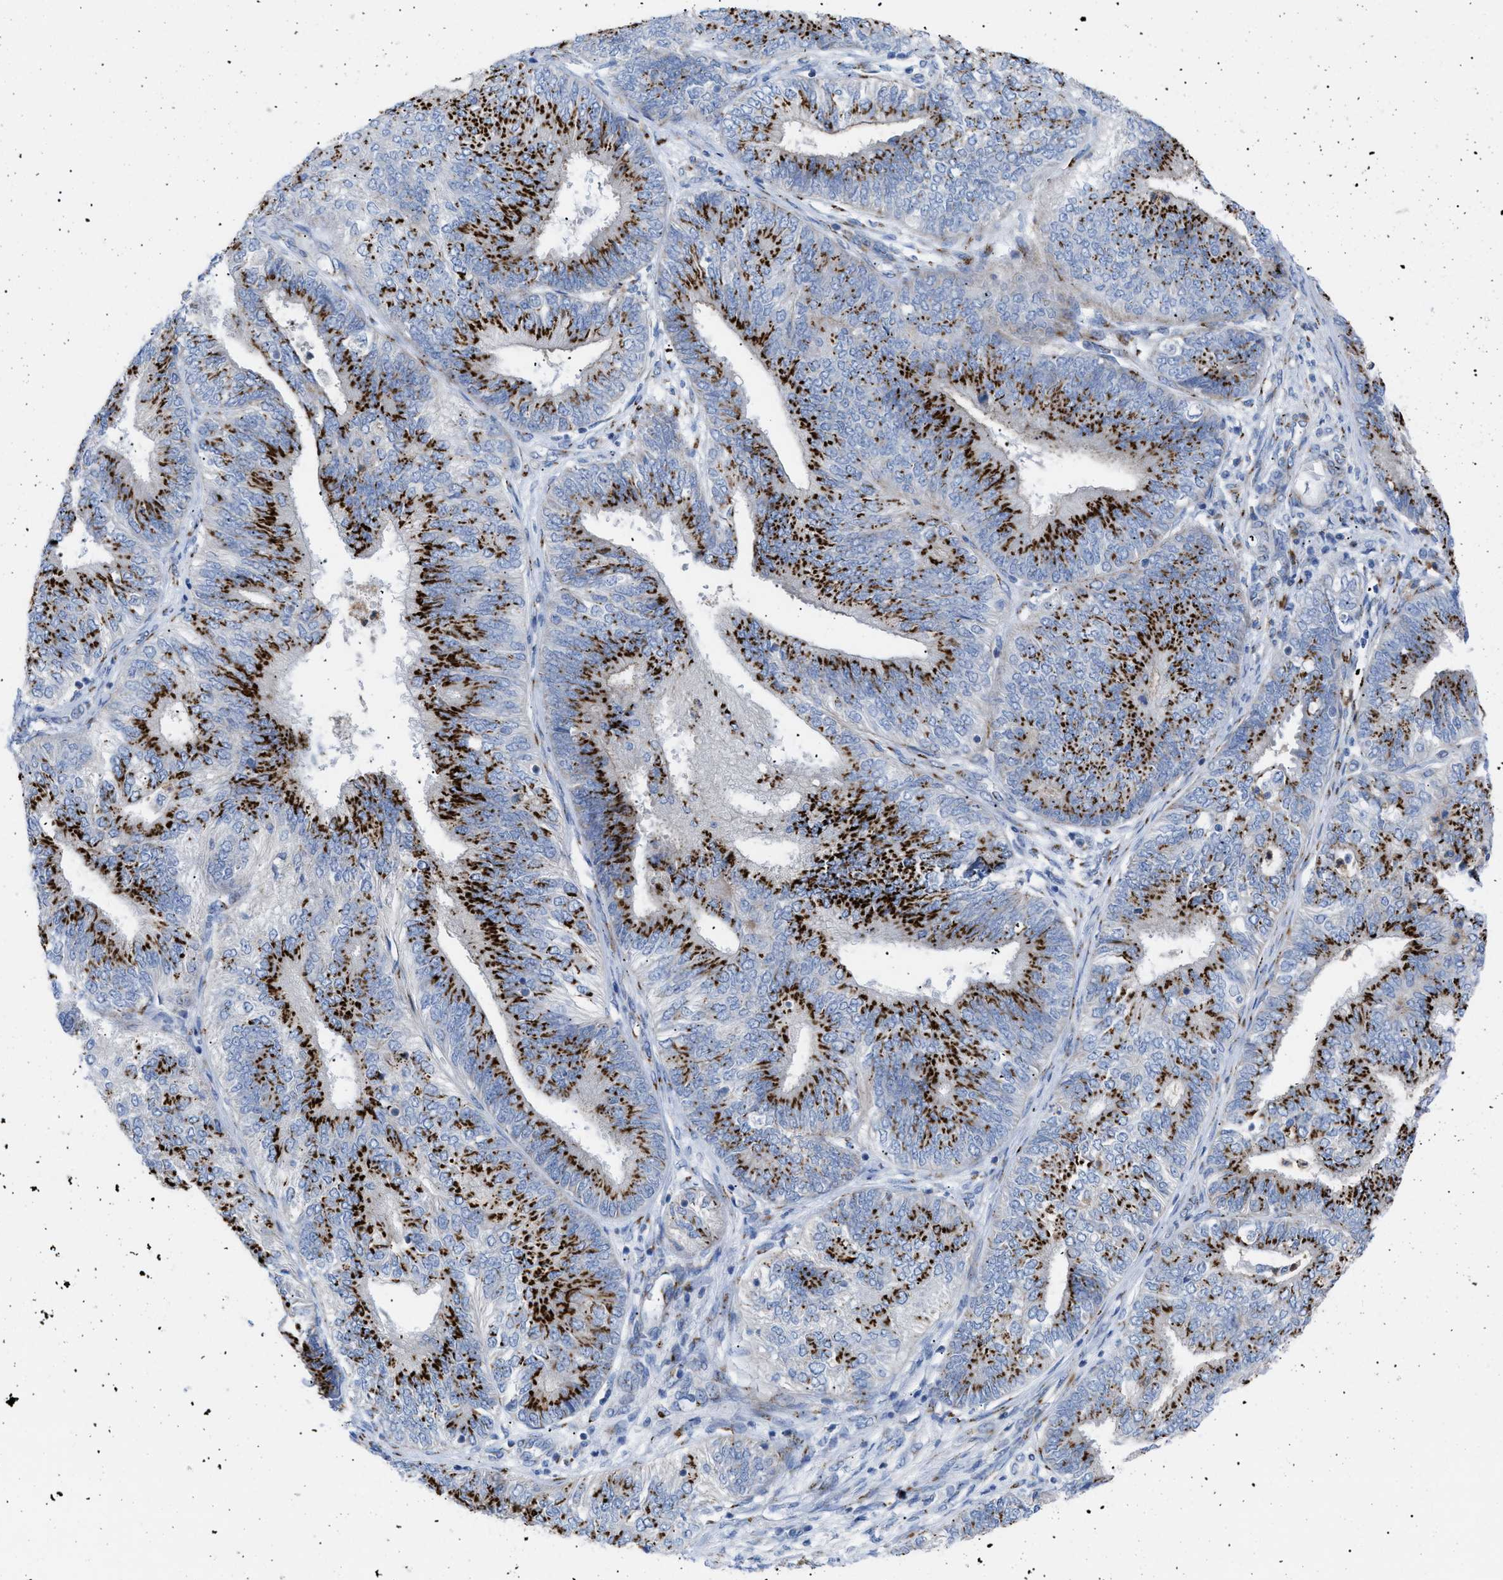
{"staining": {"intensity": "strong", "quantity": ">75%", "location": "cytoplasmic/membranous"}, "tissue": "endometrial cancer", "cell_type": "Tumor cells", "image_type": "cancer", "snomed": [{"axis": "morphology", "description": "Adenocarcinoma, NOS"}, {"axis": "topography", "description": "Endometrium"}], "caption": "Endometrial cancer (adenocarcinoma) was stained to show a protein in brown. There is high levels of strong cytoplasmic/membranous expression in about >75% of tumor cells.", "gene": "TMEM17", "patient": {"sex": "female", "age": 58}}